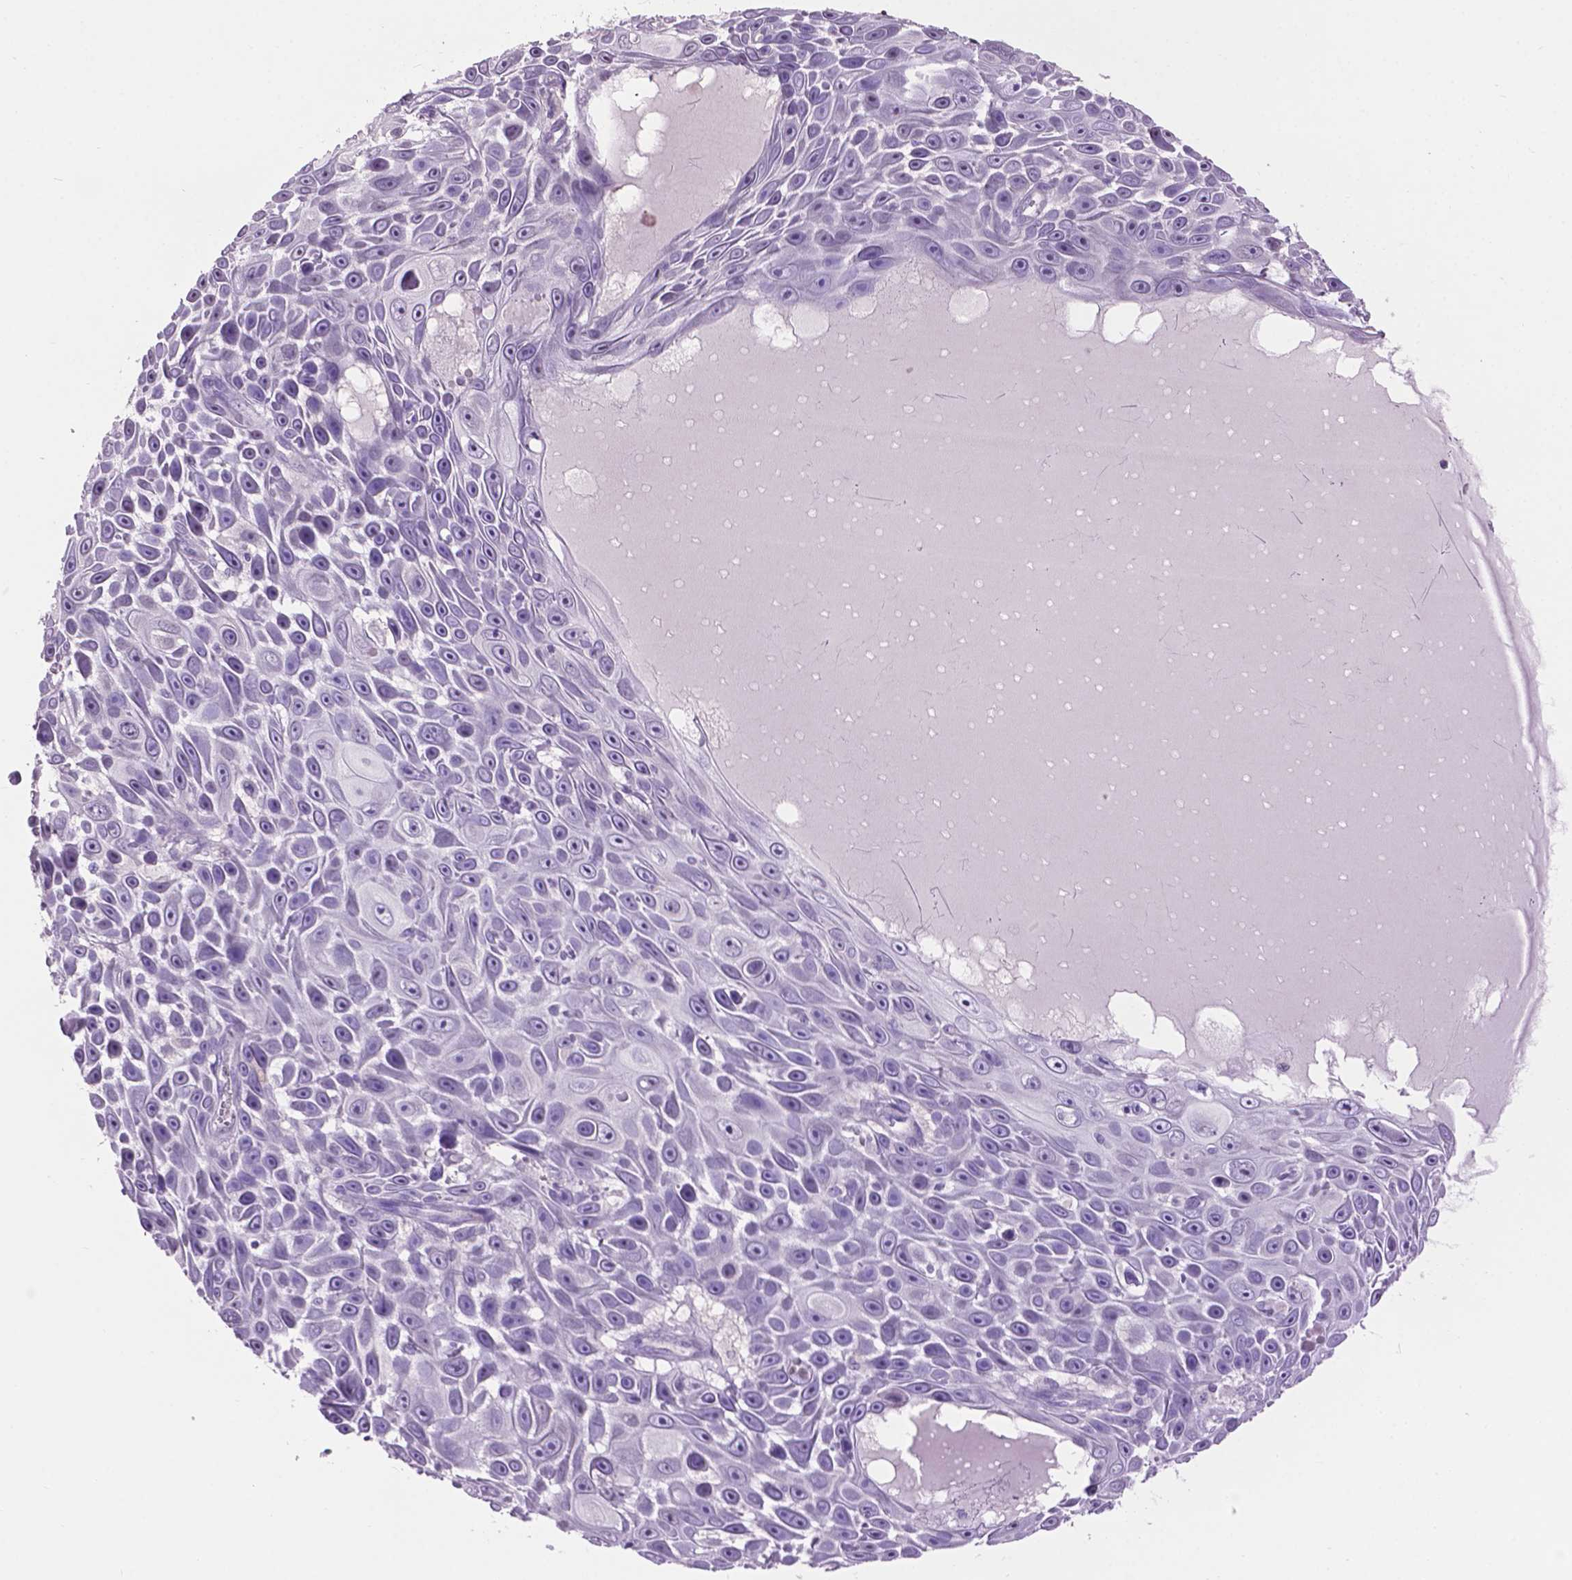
{"staining": {"intensity": "negative", "quantity": "none", "location": "none"}, "tissue": "skin cancer", "cell_type": "Tumor cells", "image_type": "cancer", "snomed": [{"axis": "morphology", "description": "Squamous cell carcinoma, NOS"}, {"axis": "topography", "description": "Skin"}], "caption": "This is an IHC histopathology image of skin squamous cell carcinoma. There is no positivity in tumor cells.", "gene": "CRYBA4", "patient": {"sex": "male", "age": 82}}